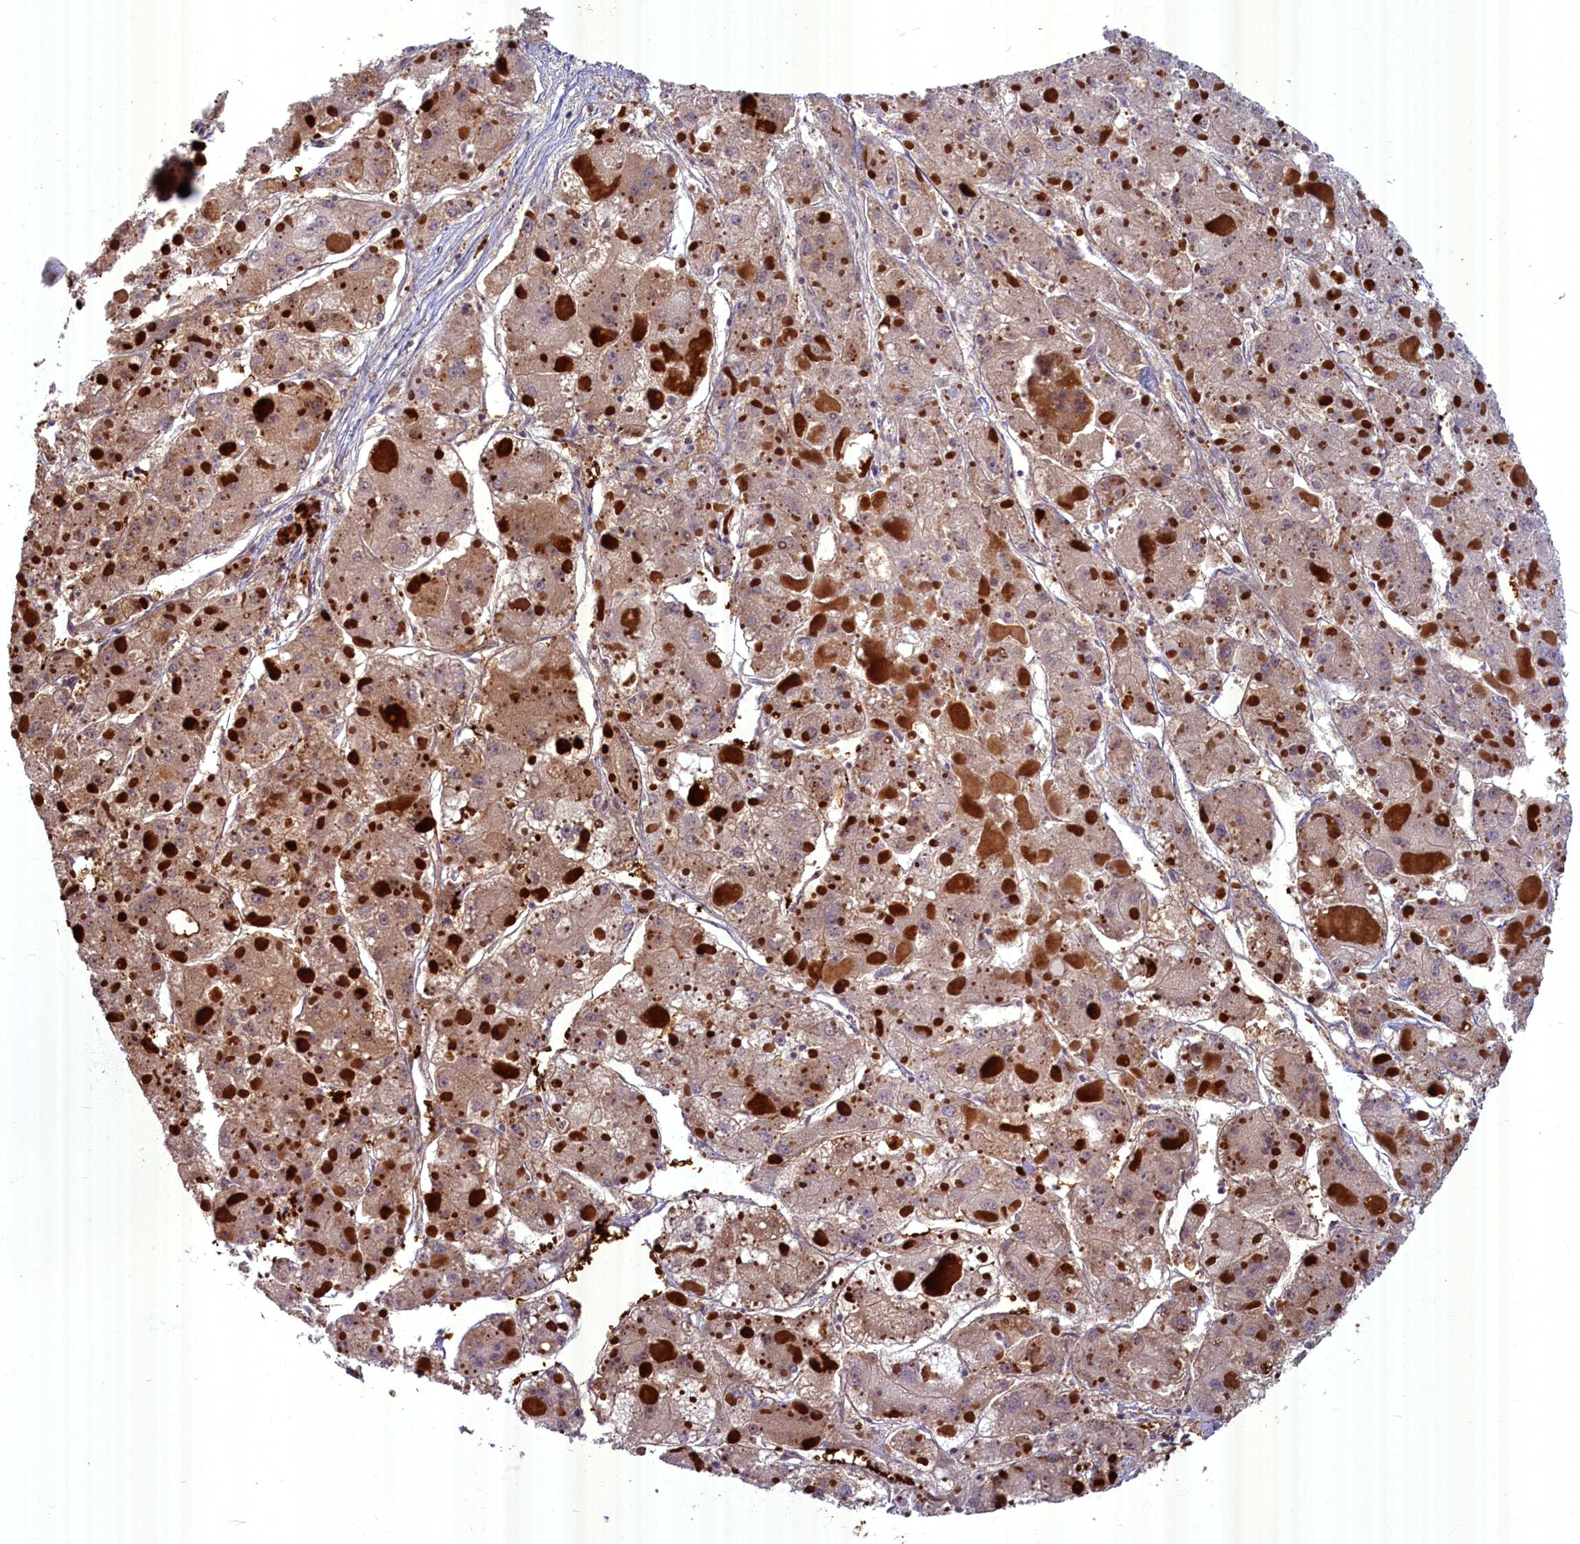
{"staining": {"intensity": "moderate", "quantity": "25%-75%", "location": "cytoplasmic/membranous"}, "tissue": "liver cancer", "cell_type": "Tumor cells", "image_type": "cancer", "snomed": [{"axis": "morphology", "description": "Carcinoma, Hepatocellular, NOS"}, {"axis": "topography", "description": "Liver"}], "caption": "Hepatocellular carcinoma (liver) tissue exhibits moderate cytoplasmic/membranous expression in approximately 25%-75% of tumor cells", "gene": "BLVRB", "patient": {"sex": "female", "age": 73}}